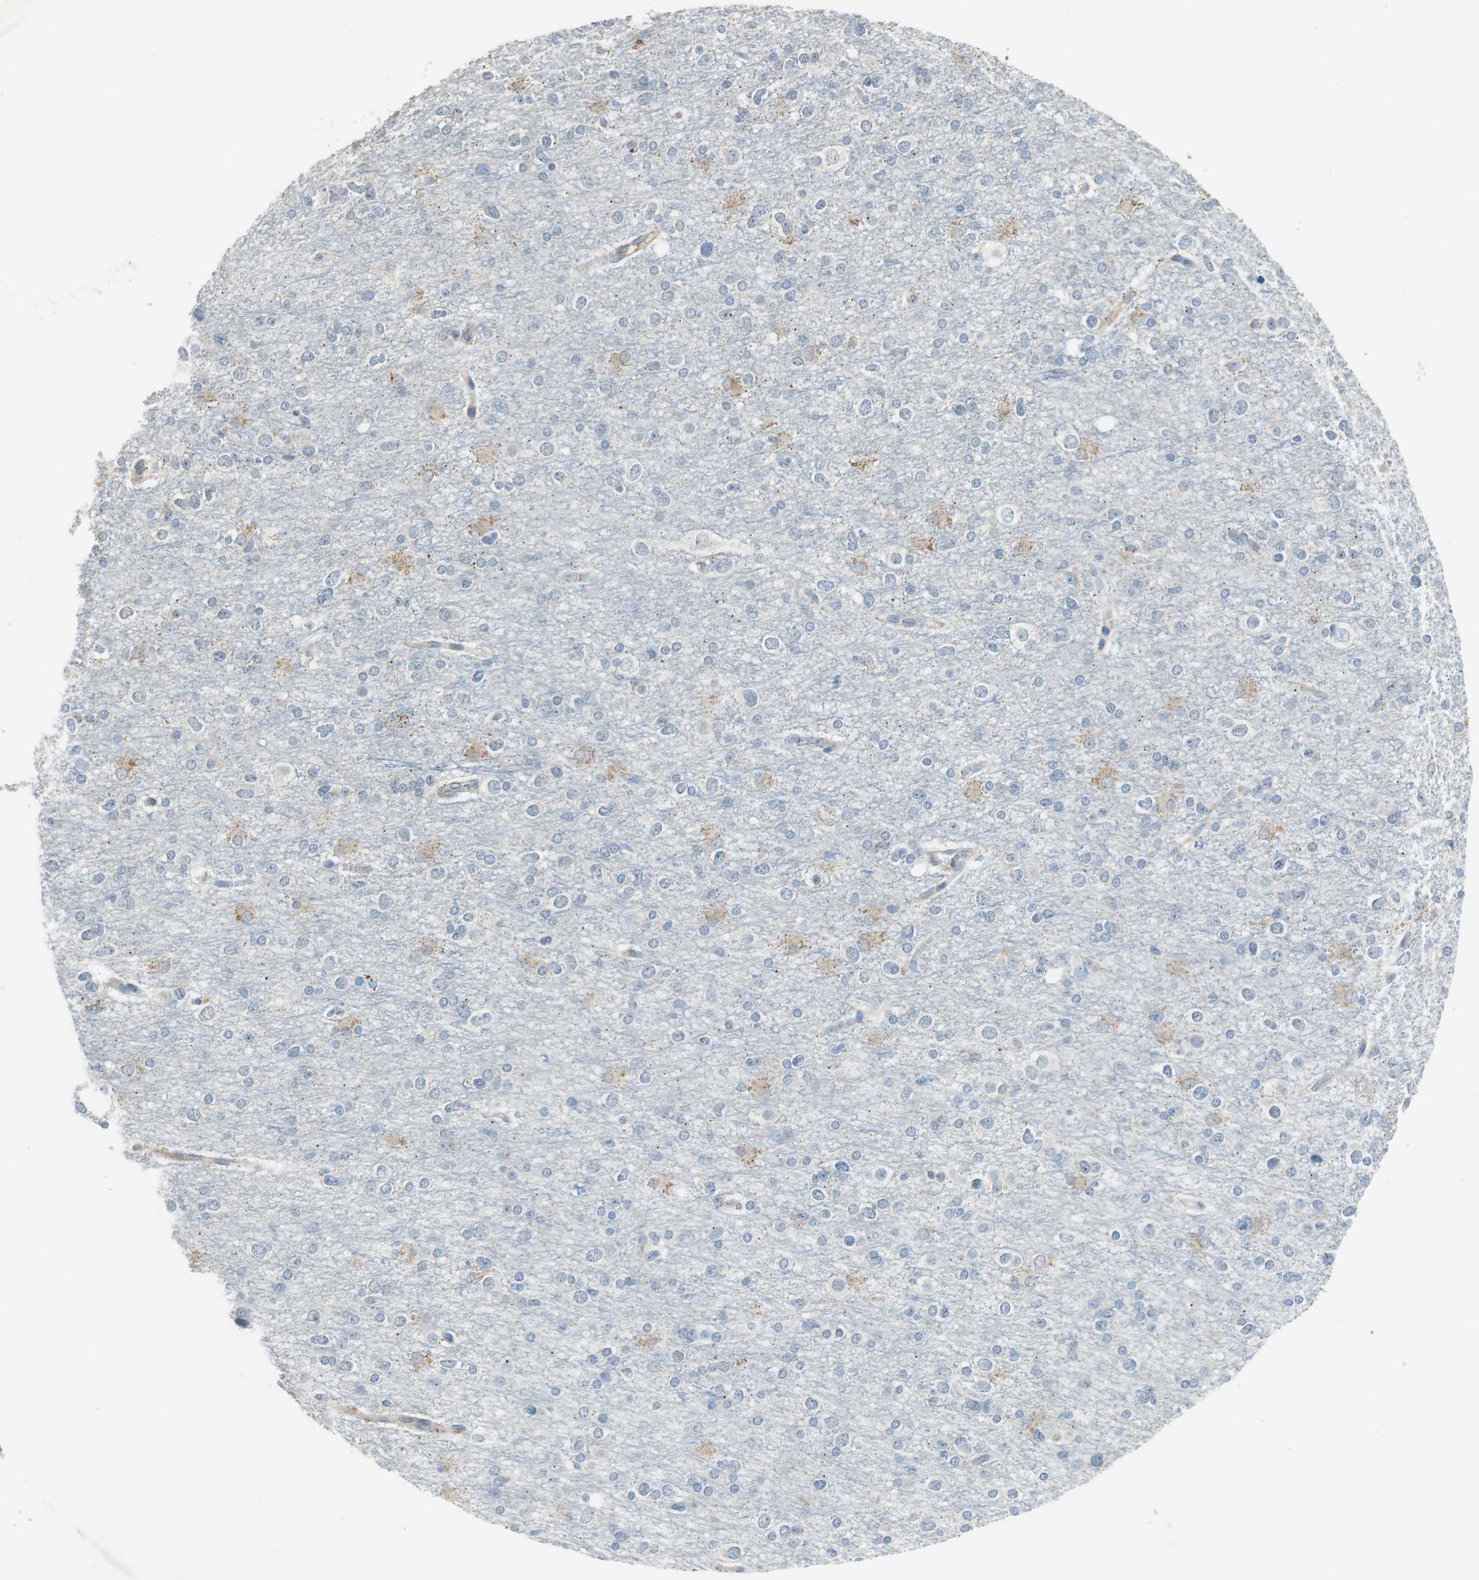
{"staining": {"intensity": "weak", "quantity": "<25%", "location": "cytoplasmic/membranous"}, "tissue": "glioma", "cell_type": "Tumor cells", "image_type": "cancer", "snomed": [{"axis": "morphology", "description": "Glioma, malignant, Low grade"}, {"axis": "topography", "description": "Brain"}], "caption": "Human glioma stained for a protein using immunohistochemistry exhibits no positivity in tumor cells.", "gene": "ALDH4A1", "patient": {"sex": "male", "age": 42}}